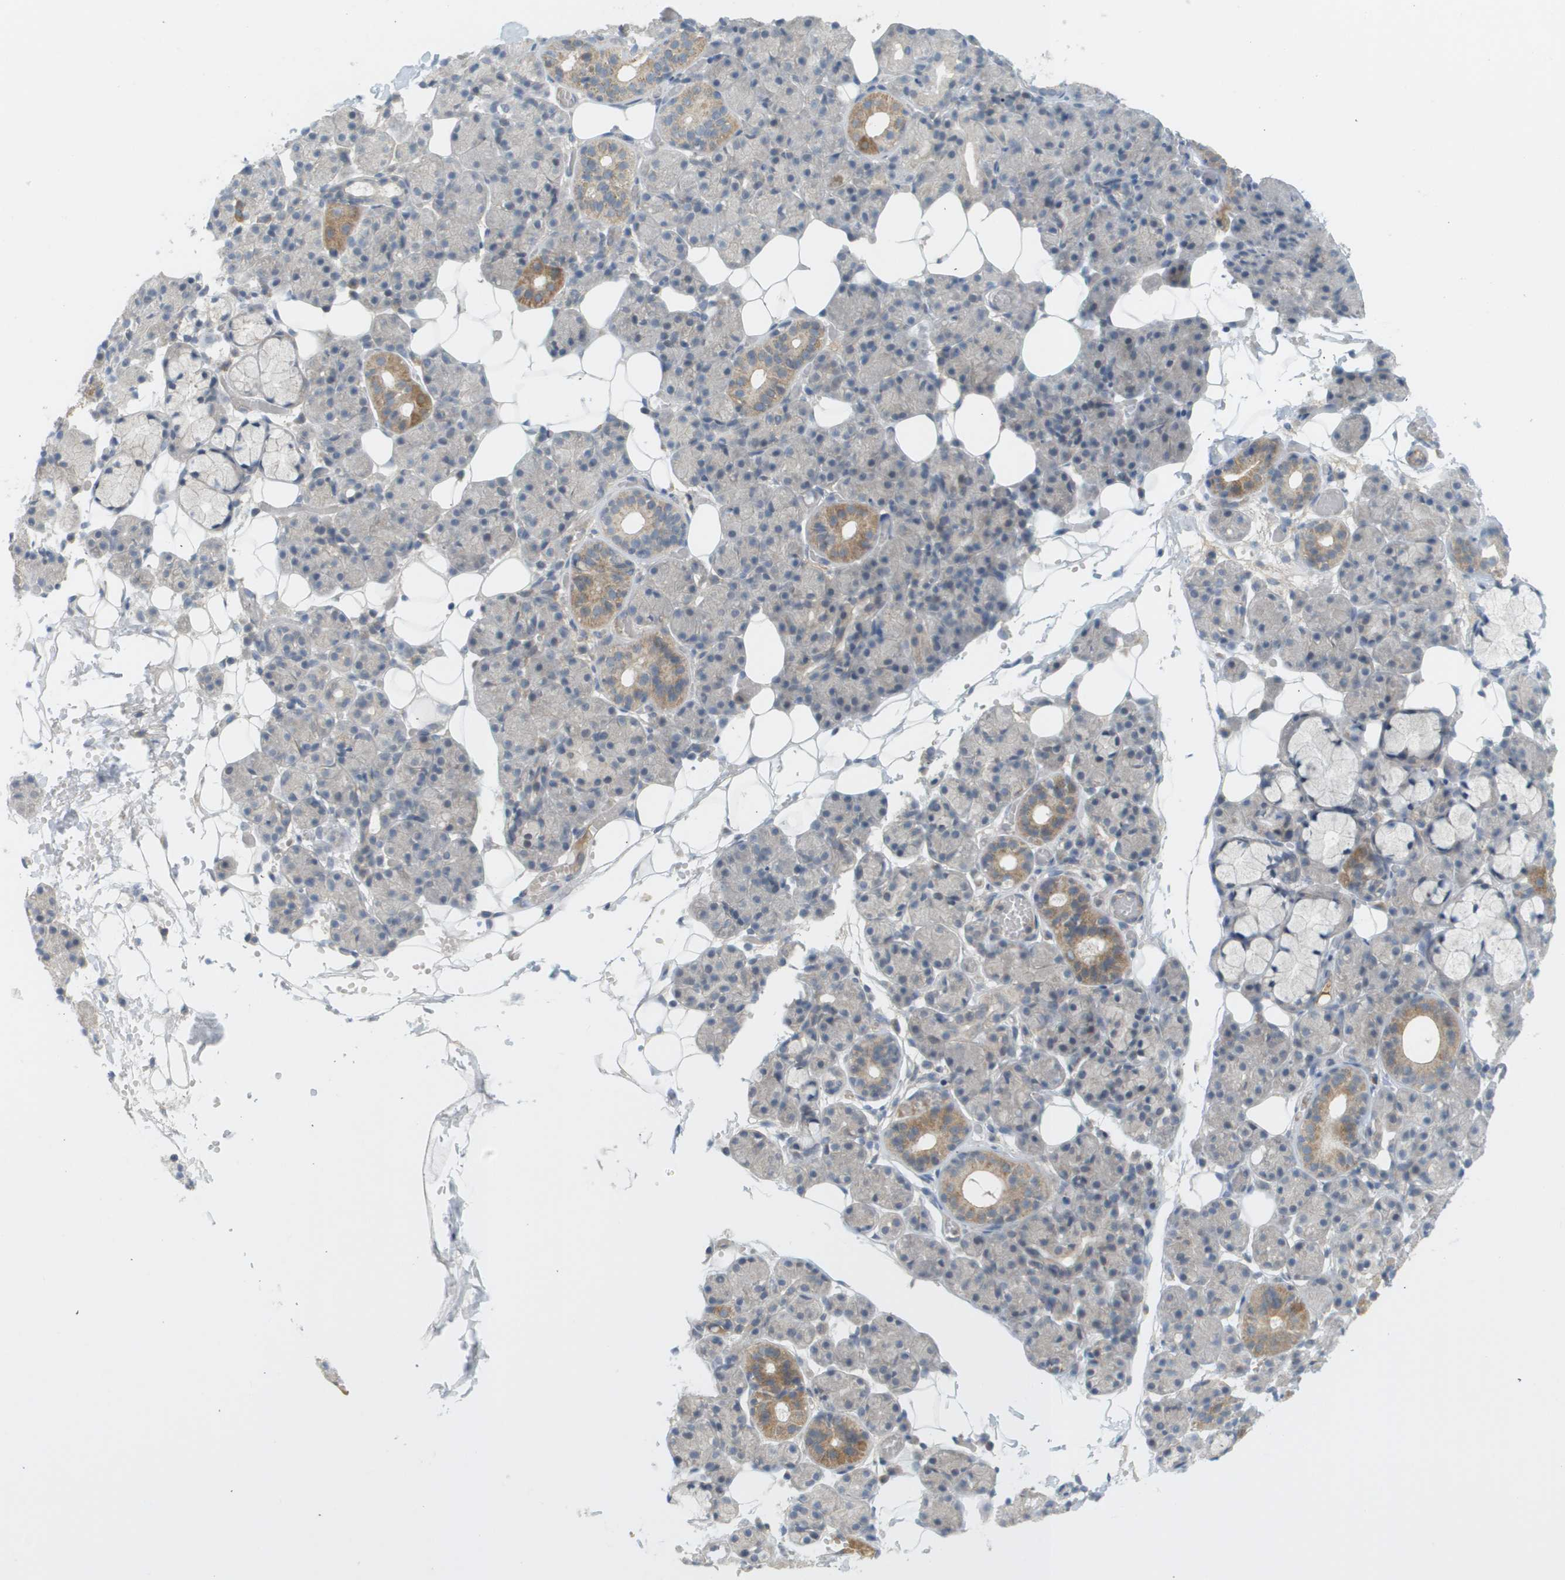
{"staining": {"intensity": "moderate", "quantity": "<25%", "location": "cytoplasmic/membranous"}, "tissue": "salivary gland", "cell_type": "Glandular cells", "image_type": "normal", "snomed": [{"axis": "morphology", "description": "Normal tissue, NOS"}, {"axis": "topography", "description": "Salivary gland"}], "caption": "The histopathology image exhibits staining of unremarkable salivary gland, revealing moderate cytoplasmic/membranous protein staining (brown color) within glandular cells. The staining is performed using DAB (3,3'-diaminobenzidine) brown chromogen to label protein expression. The nuclei are counter-stained blue using hematoxylin.", "gene": "PROC", "patient": {"sex": "male", "age": 63}}